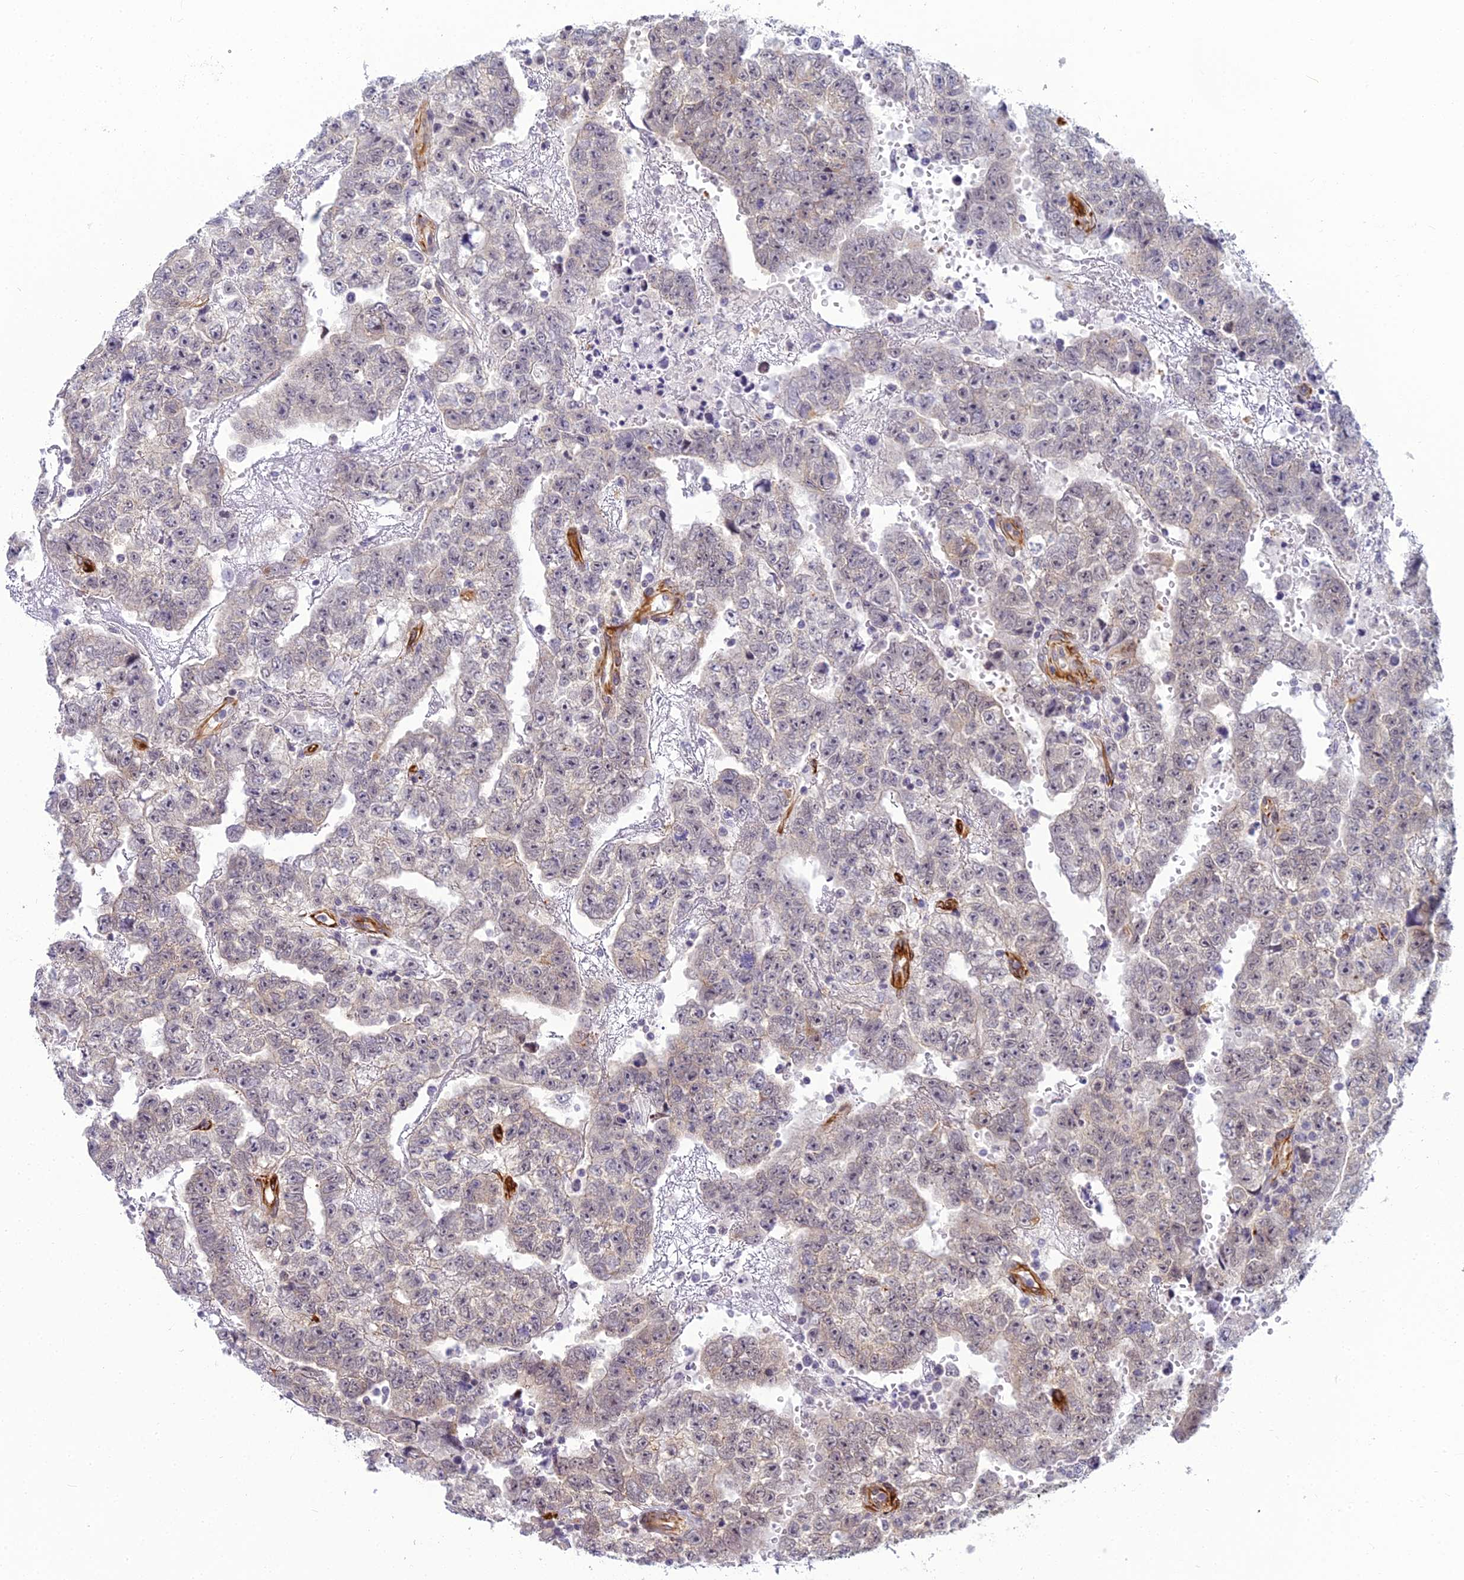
{"staining": {"intensity": "negative", "quantity": "none", "location": "none"}, "tissue": "testis cancer", "cell_type": "Tumor cells", "image_type": "cancer", "snomed": [{"axis": "morphology", "description": "Carcinoma, Embryonal, NOS"}, {"axis": "topography", "description": "Testis"}], "caption": "Tumor cells show no significant protein positivity in testis cancer (embryonal carcinoma). (Immunohistochemistry, brightfield microscopy, high magnification).", "gene": "RGL3", "patient": {"sex": "male", "age": 25}}